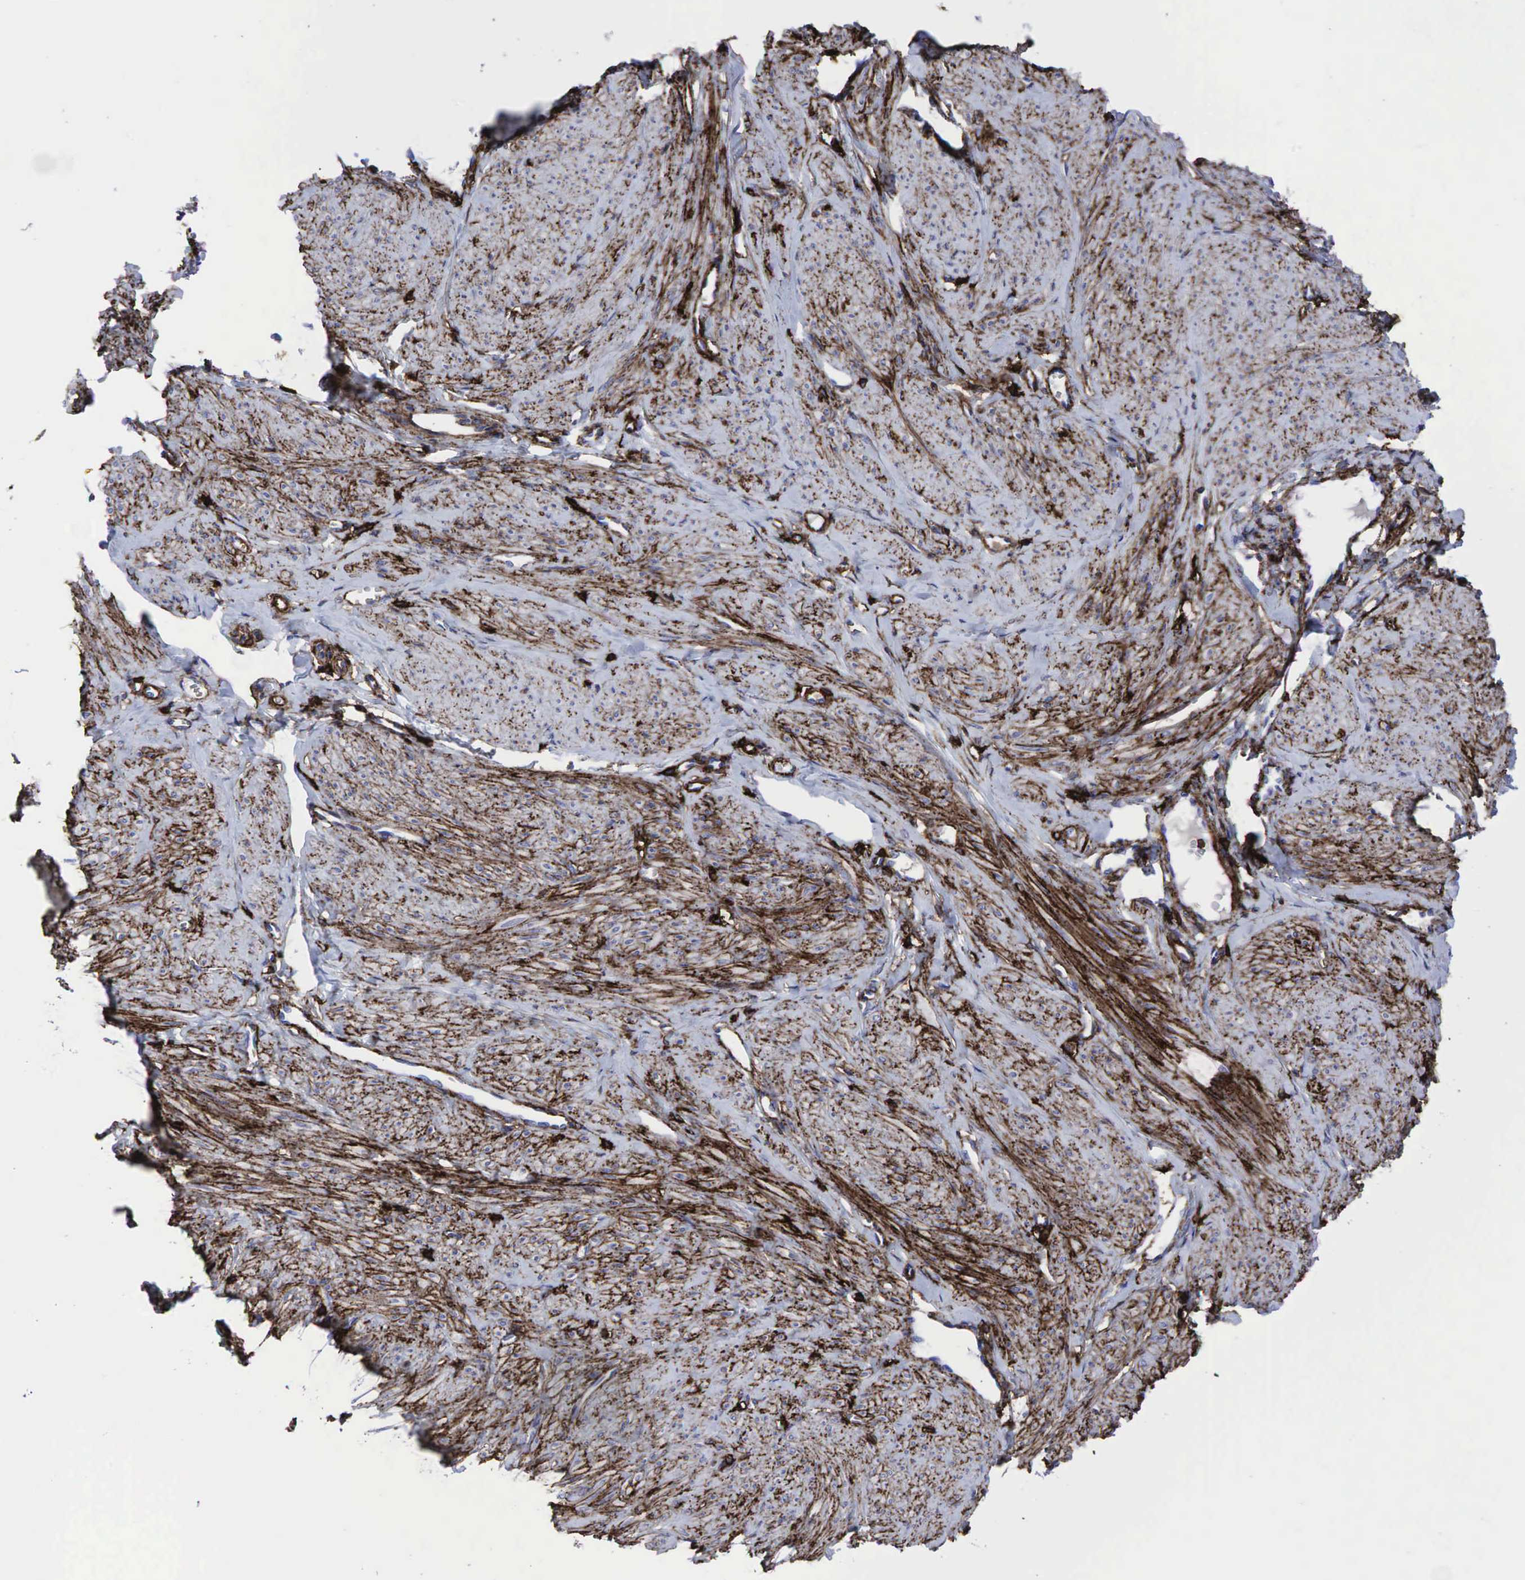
{"staining": {"intensity": "moderate", "quantity": "25%-75%", "location": "cytoplasmic/membranous"}, "tissue": "smooth muscle", "cell_type": "Smooth muscle cells", "image_type": "normal", "snomed": [{"axis": "morphology", "description": "Normal tissue, NOS"}, {"axis": "topography", "description": "Uterus"}], "caption": "Immunohistochemistry (IHC) of unremarkable smooth muscle reveals medium levels of moderate cytoplasmic/membranous staining in about 25%-75% of smooth muscle cells.", "gene": "CD44", "patient": {"sex": "female", "age": 45}}